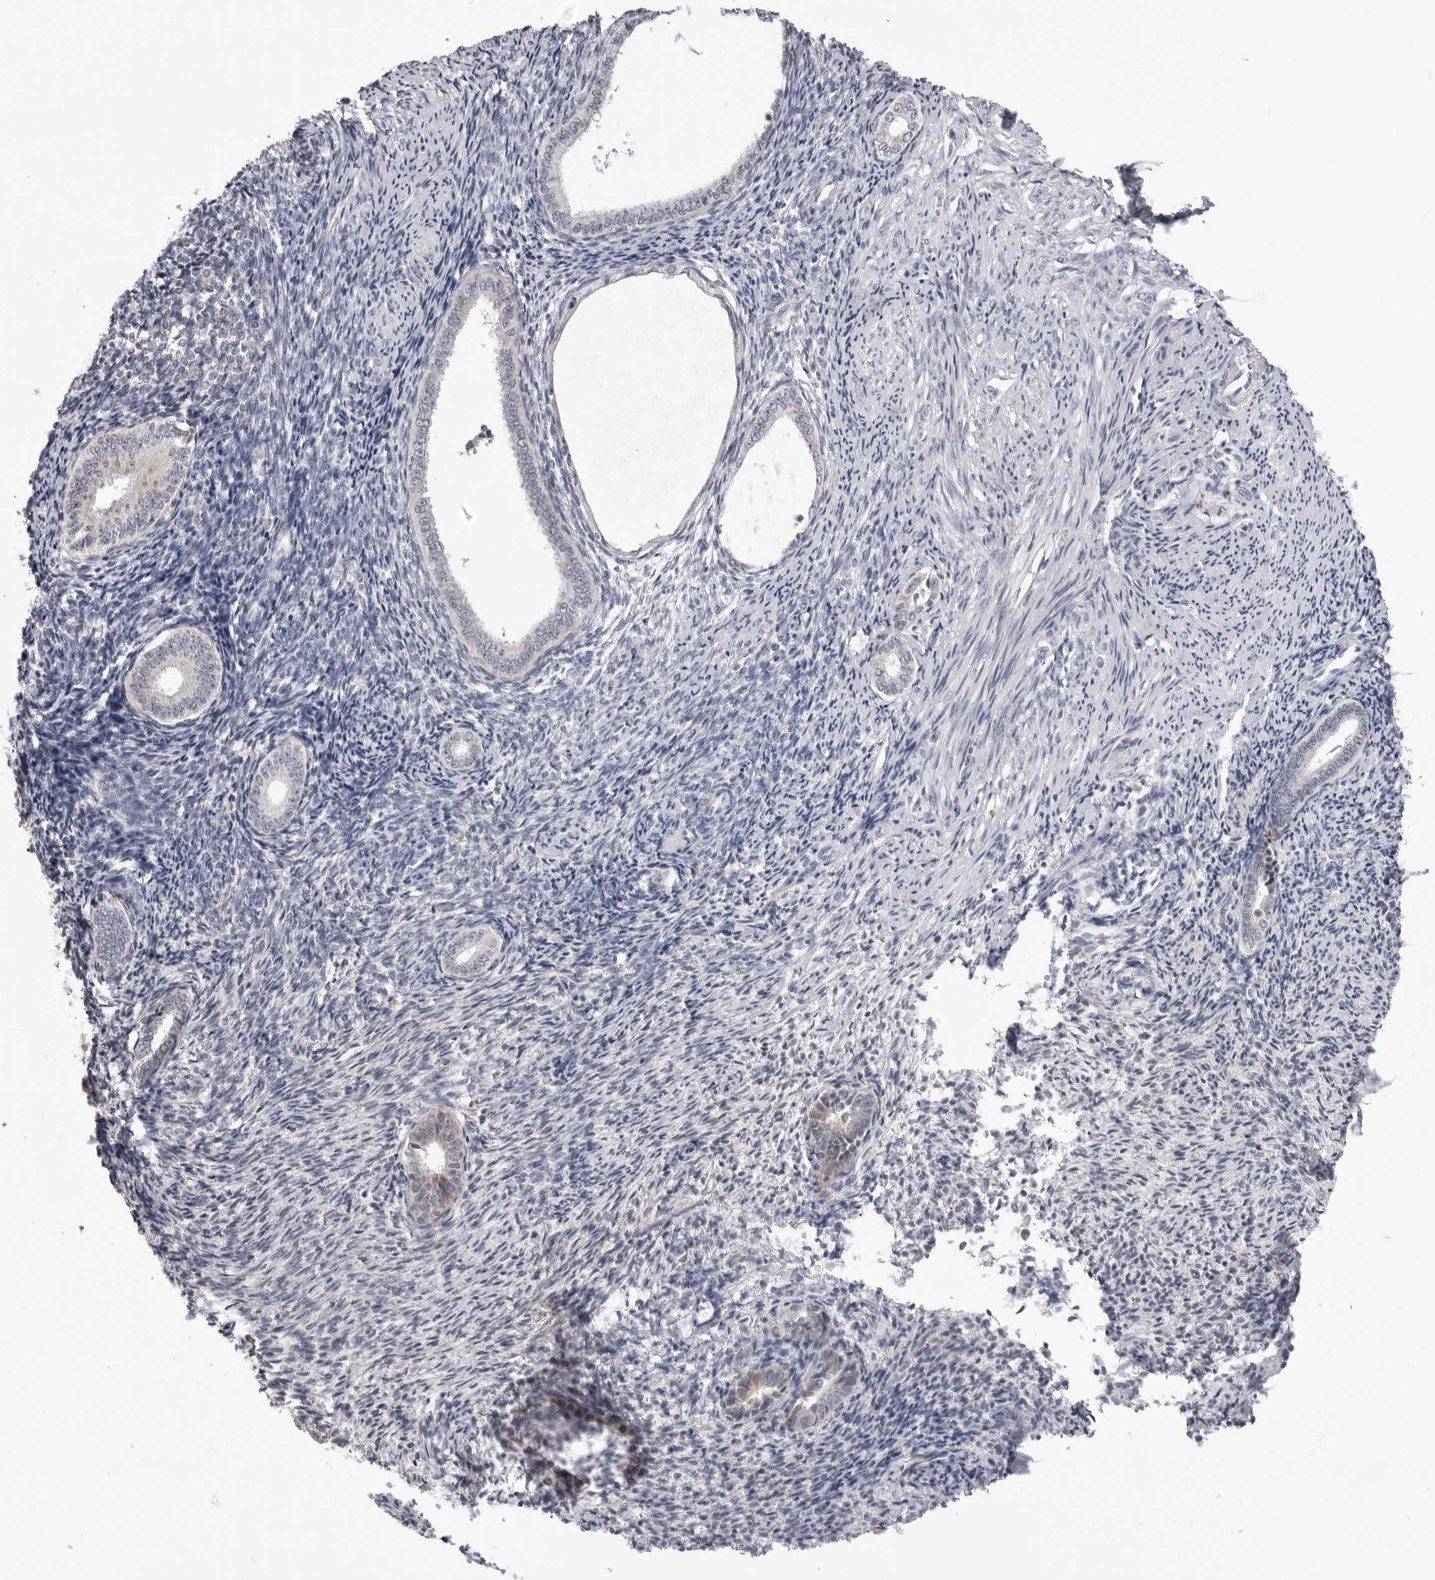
{"staining": {"intensity": "negative", "quantity": "none", "location": "none"}, "tissue": "endometrium", "cell_type": "Cells in endometrial stroma", "image_type": "normal", "snomed": [{"axis": "morphology", "description": "Normal tissue, NOS"}, {"axis": "topography", "description": "Endometrium"}], "caption": "DAB (3,3'-diaminobenzidine) immunohistochemical staining of unremarkable human endometrium displays no significant expression in cells in endometrial stroma.", "gene": "ACP6", "patient": {"sex": "female", "age": 56}}